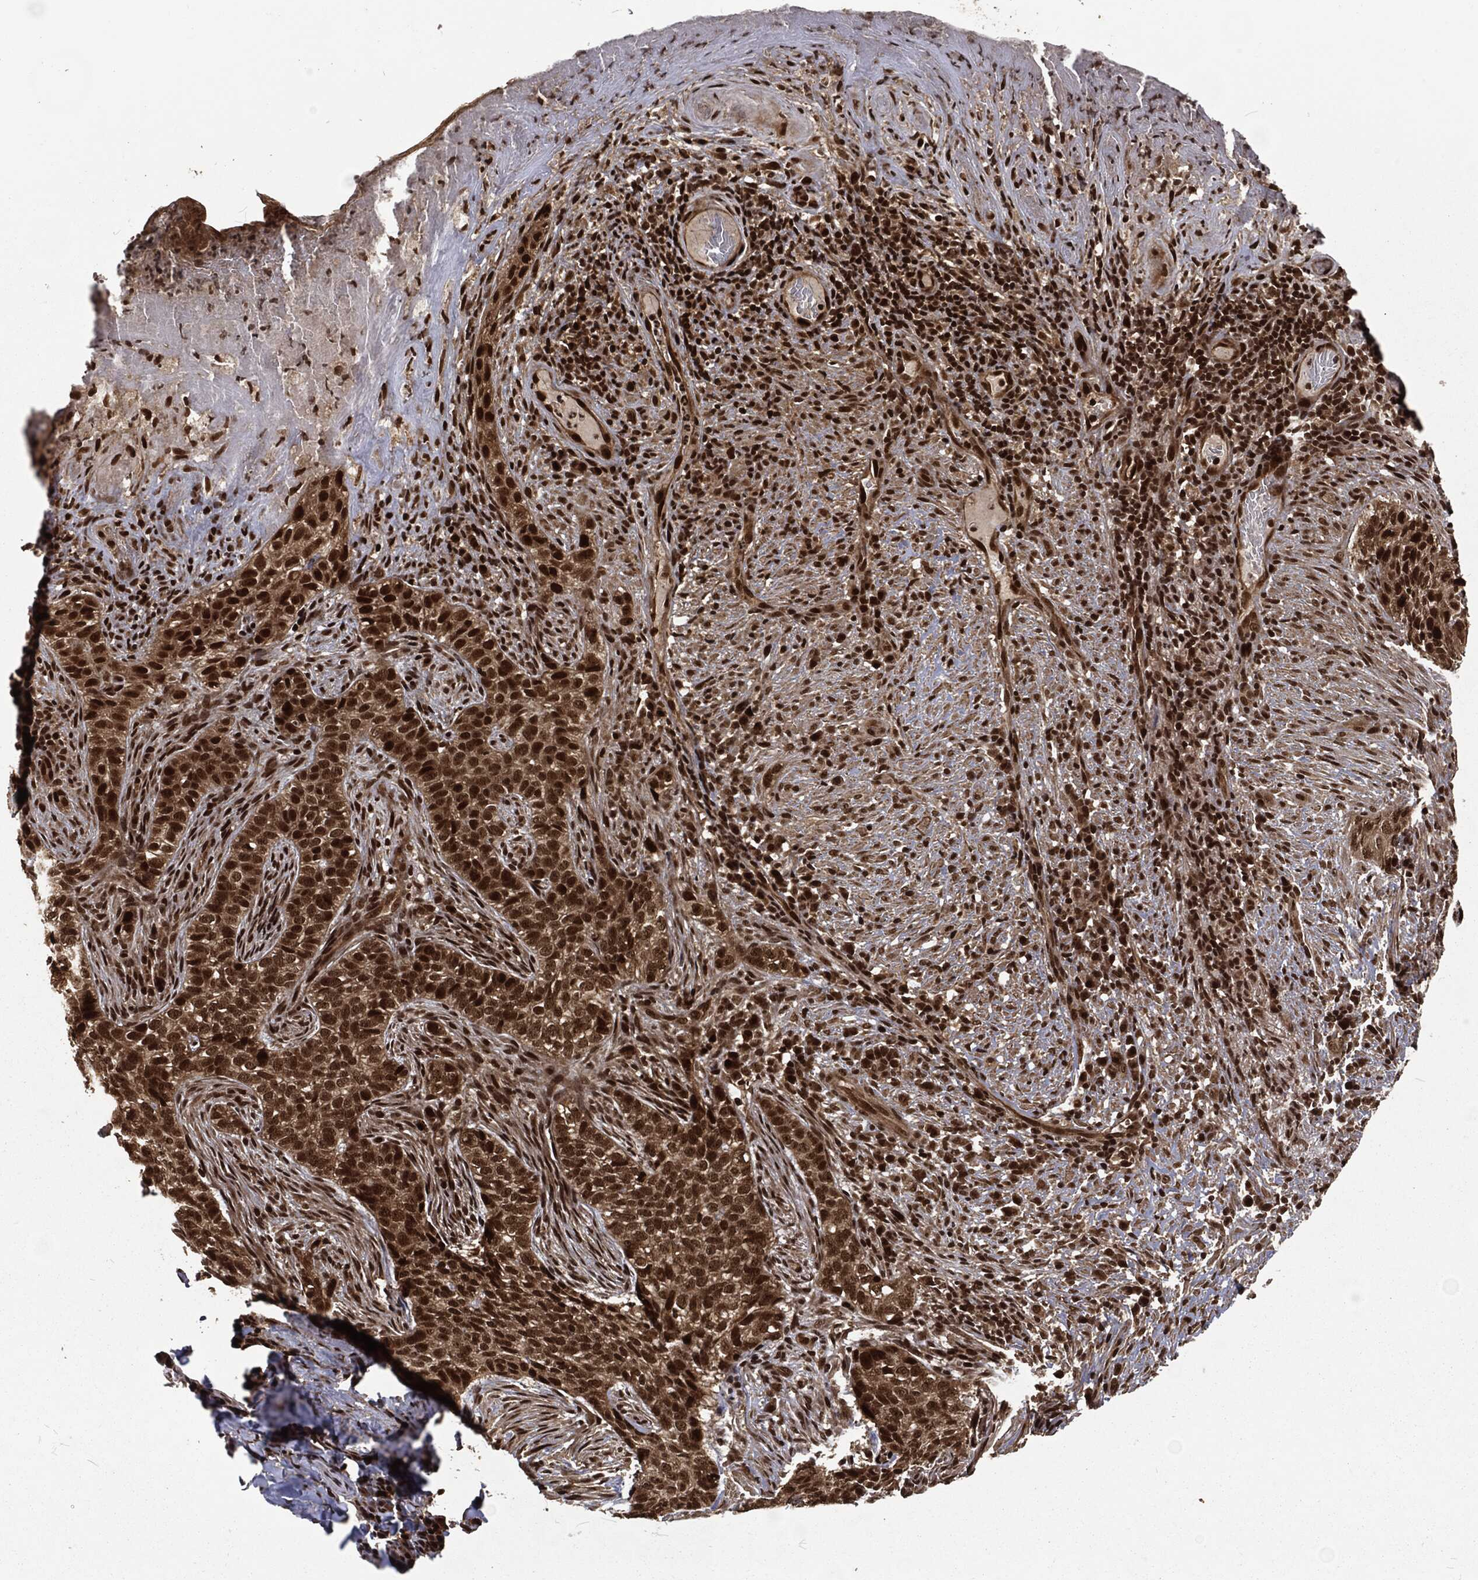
{"staining": {"intensity": "strong", "quantity": "25%-75%", "location": "nuclear"}, "tissue": "skin cancer", "cell_type": "Tumor cells", "image_type": "cancer", "snomed": [{"axis": "morphology", "description": "Squamous cell carcinoma, NOS"}, {"axis": "topography", "description": "Skin"}], "caption": "Human squamous cell carcinoma (skin) stained with a brown dye reveals strong nuclear positive staining in approximately 25%-75% of tumor cells.", "gene": "NGRN", "patient": {"sex": "male", "age": 88}}